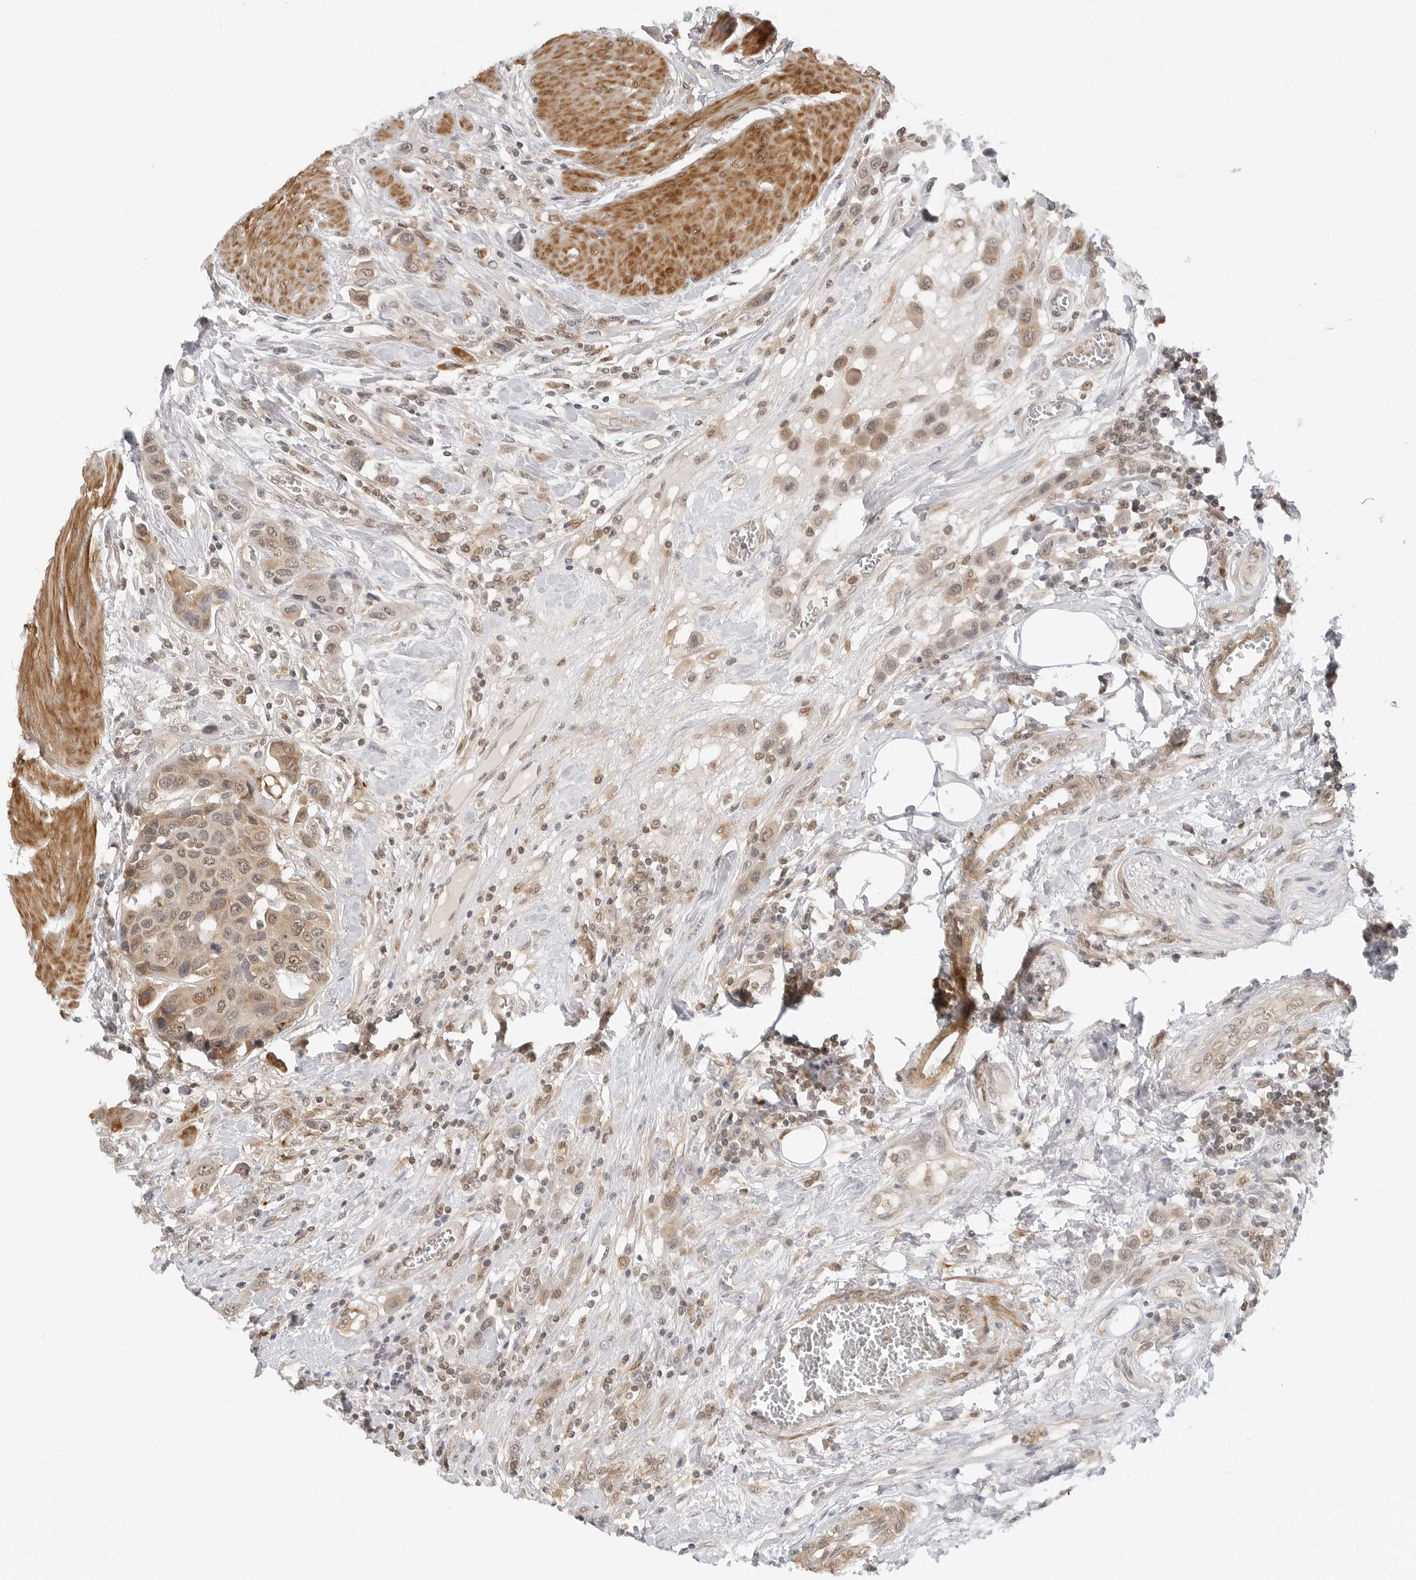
{"staining": {"intensity": "weak", "quantity": ">75%", "location": "cytoplasmic/membranous,nuclear"}, "tissue": "urothelial cancer", "cell_type": "Tumor cells", "image_type": "cancer", "snomed": [{"axis": "morphology", "description": "Urothelial carcinoma, High grade"}, {"axis": "topography", "description": "Urinary bladder"}], "caption": "This is an image of immunohistochemistry staining of urothelial cancer, which shows weak positivity in the cytoplasmic/membranous and nuclear of tumor cells.", "gene": "MAP2K5", "patient": {"sex": "male", "age": 50}}